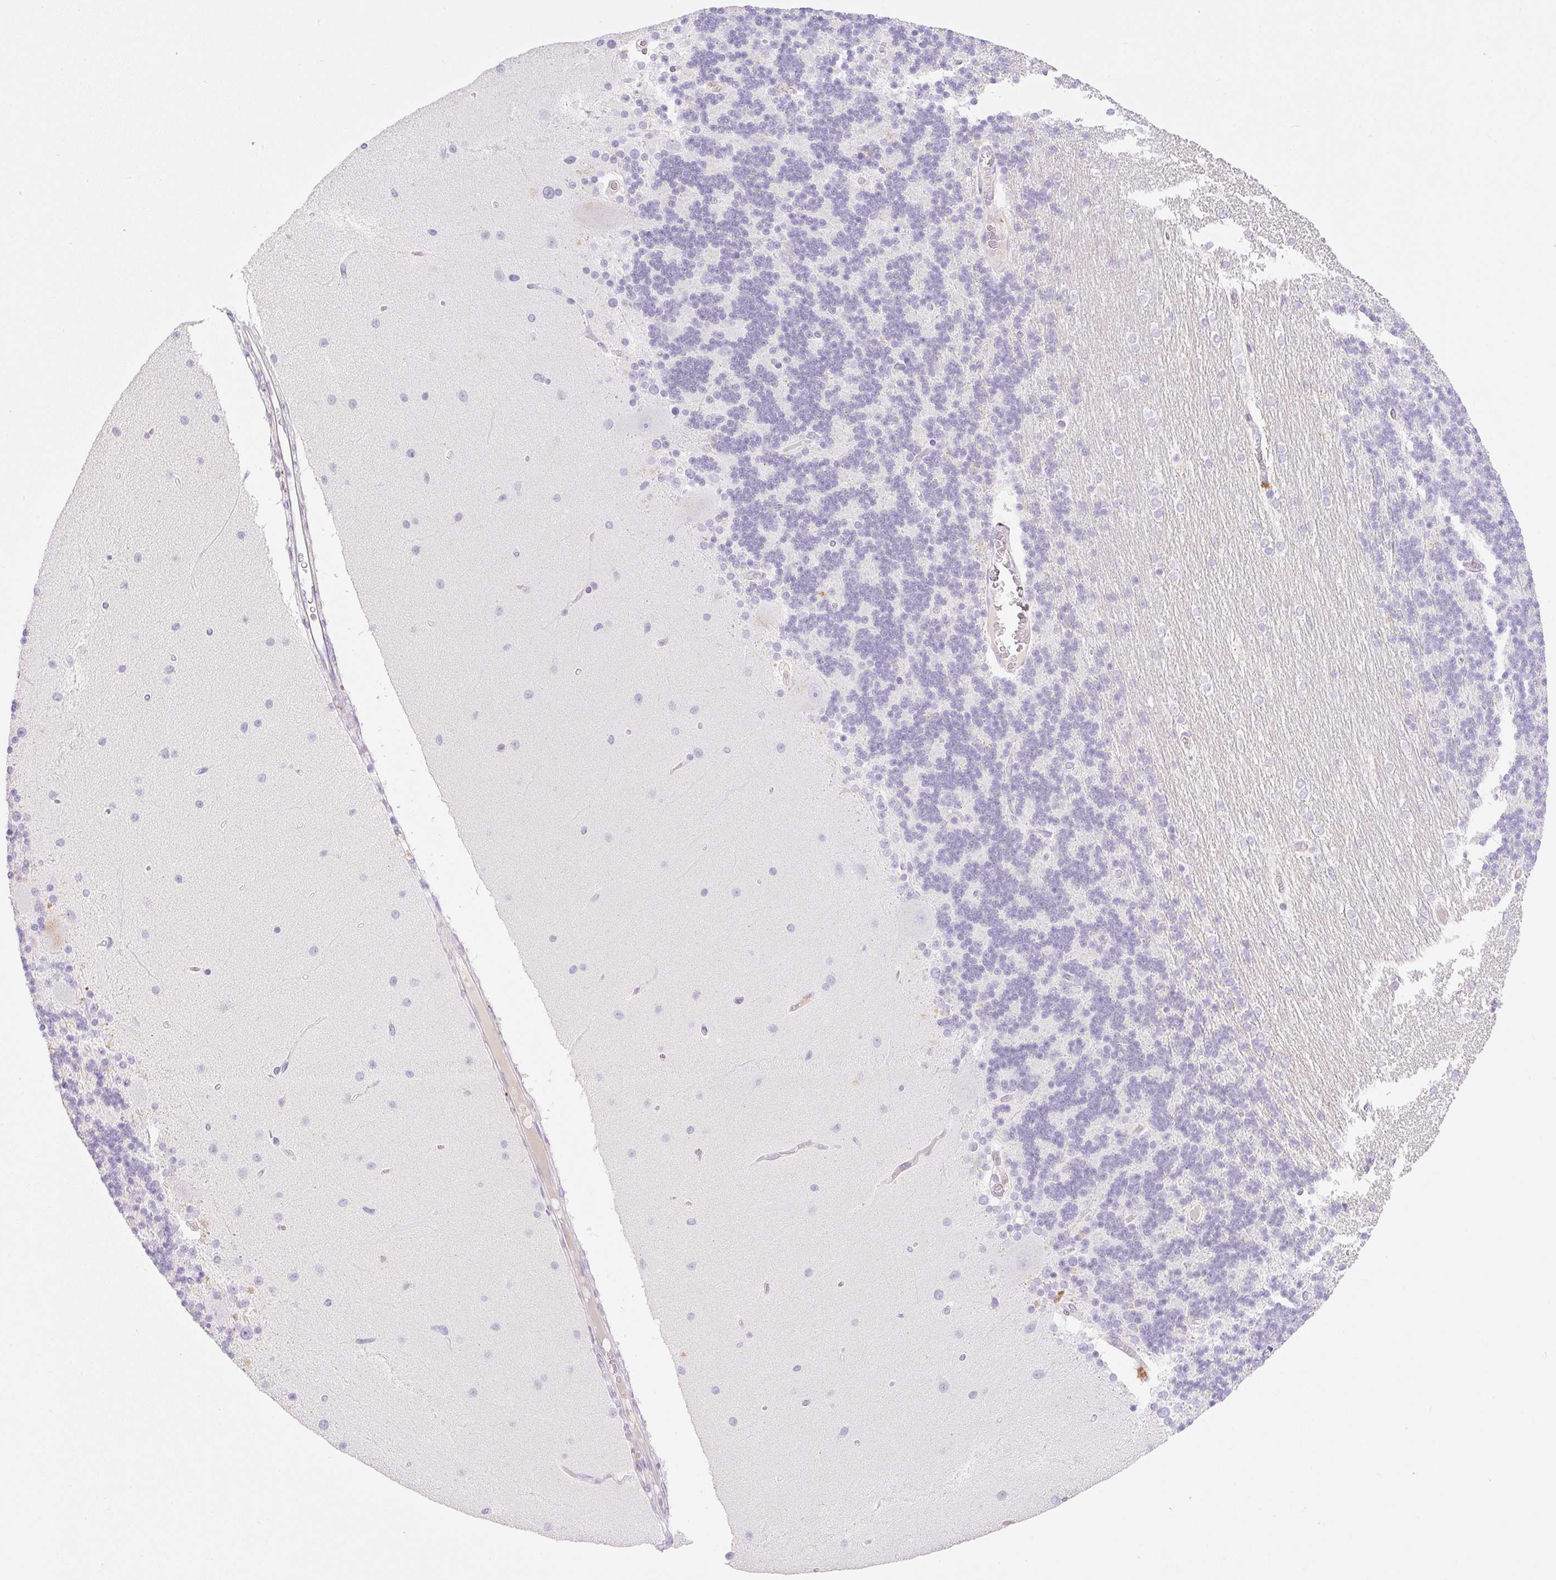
{"staining": {"intensity": "negative", "quantity": "none", "location": "none"}, "tissue": "cerebellum", "cell_type": "Cells in granular layer", "image_type": "normal", "snomed": [{"axis": "morphology", "description": "Normal tissue, NOS"}, {"axis": "topography", "description": "Cerebellum"}], "caption": "High magnification brightfield microscopy of unremarkable cerebellum stained with DAB (3,3'-diaminobenzidine) (brown) and counterstained with hematoxylin (blue): cells in granular layer show no significant positivity.", "gene": "MIA2", "patient": {"sex": "female", "age": 54}}